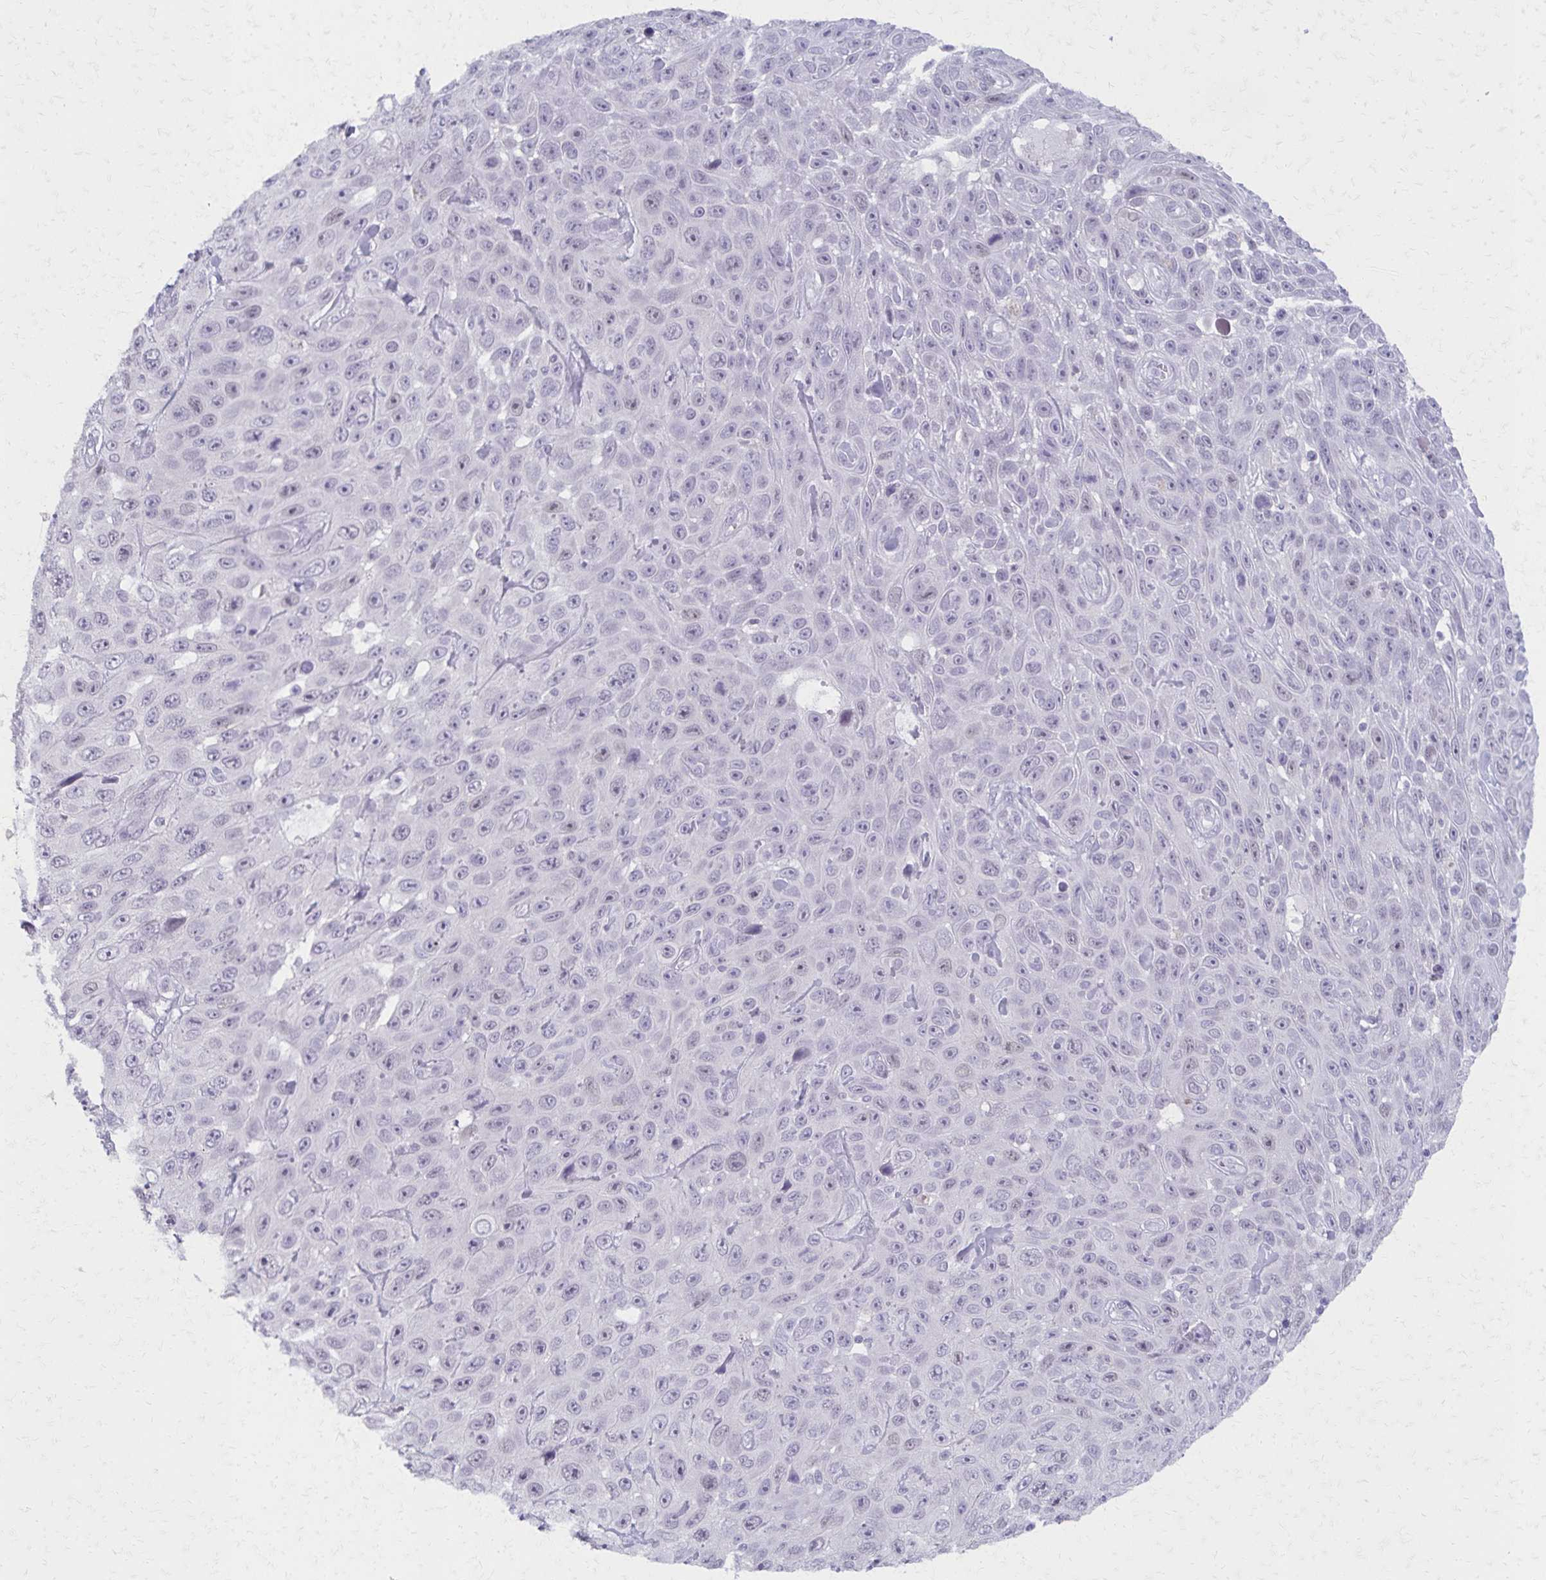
{"staining": {"intensity": "negative", "quantity": "none", "location": "none"}, "tissue": "skin cancer", "cell_type": "Tumor cells", "image_type": "cancer", "snomed": [{"axis": "morphology", "description": "Squamous cell carcinoma, NOS"}, {"axis": "topography", "description": "Skin"}], "caption": "This is an immunohistochemistry photomicrograph of human skin squamous cell carcinoma. There is no expression in tumor cells.", "gene": "MORC4", "patient": {"sex": "male", "age": 82}}